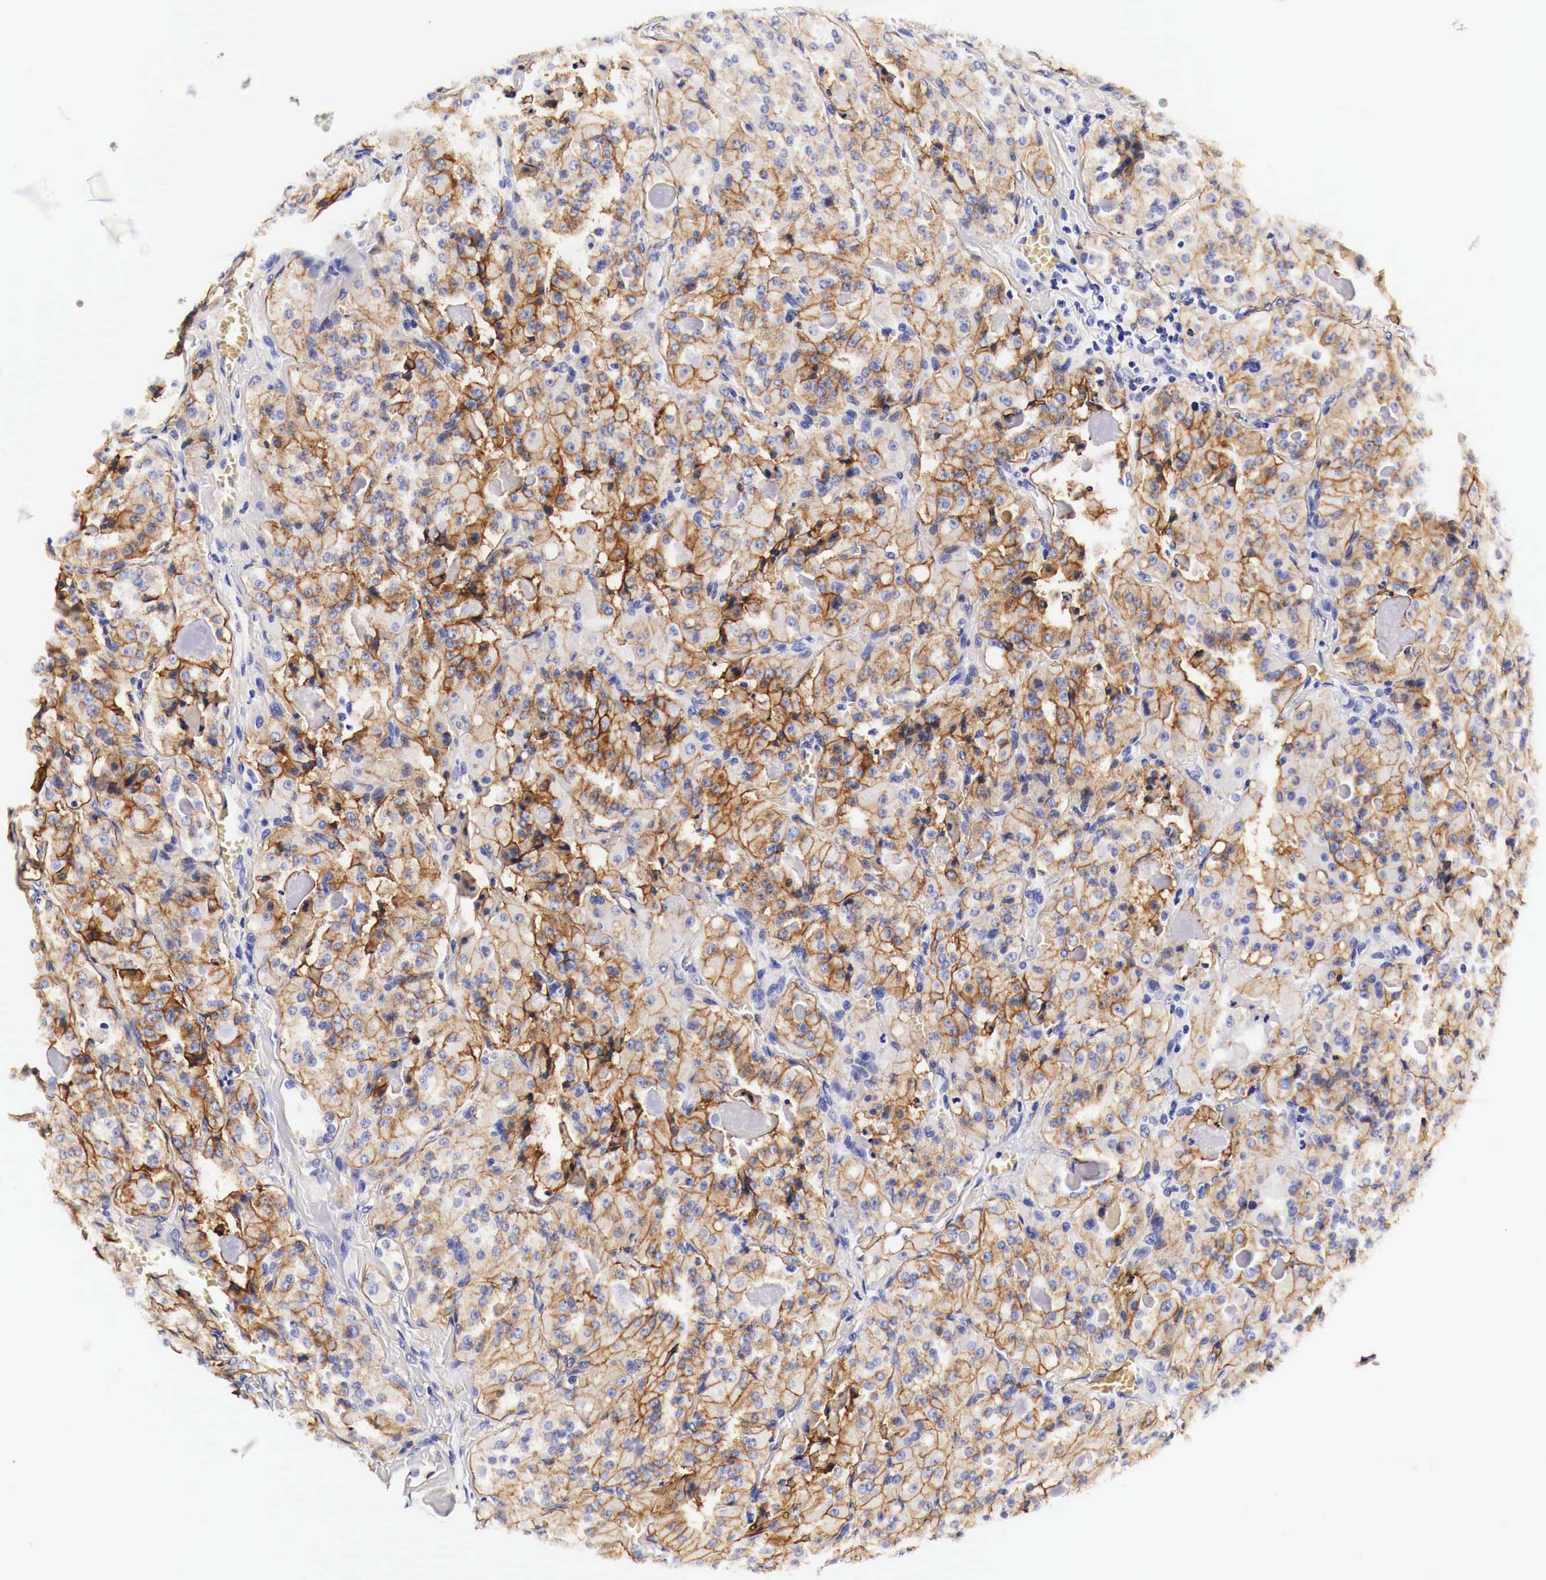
{"staining": {"intensity": "moderate", "quantity": ">75%", "location": "cytoplasmic/membranous"}, "tissue": "thyroid cancer", "cell_type": "Tumor cells", "image_type": "cancer", "snomed": [{"axis": "morphology", "description": "Carcinoma, NOS"}, {"axis": "topography", "description": "Thyroid gland"}], "caption": "Immunohistochemistry image of neoplastic tissue: carcinoma (thyroid) stained using IHC exhibits medium levels of moderate protein expression localized specifically in the cytoplasmic/membranous of tumor cells, appearing as a cytoplasmic/membranous brown color.", "gene": "EGFR", "patient": {"sex": "male", "age": 76}}